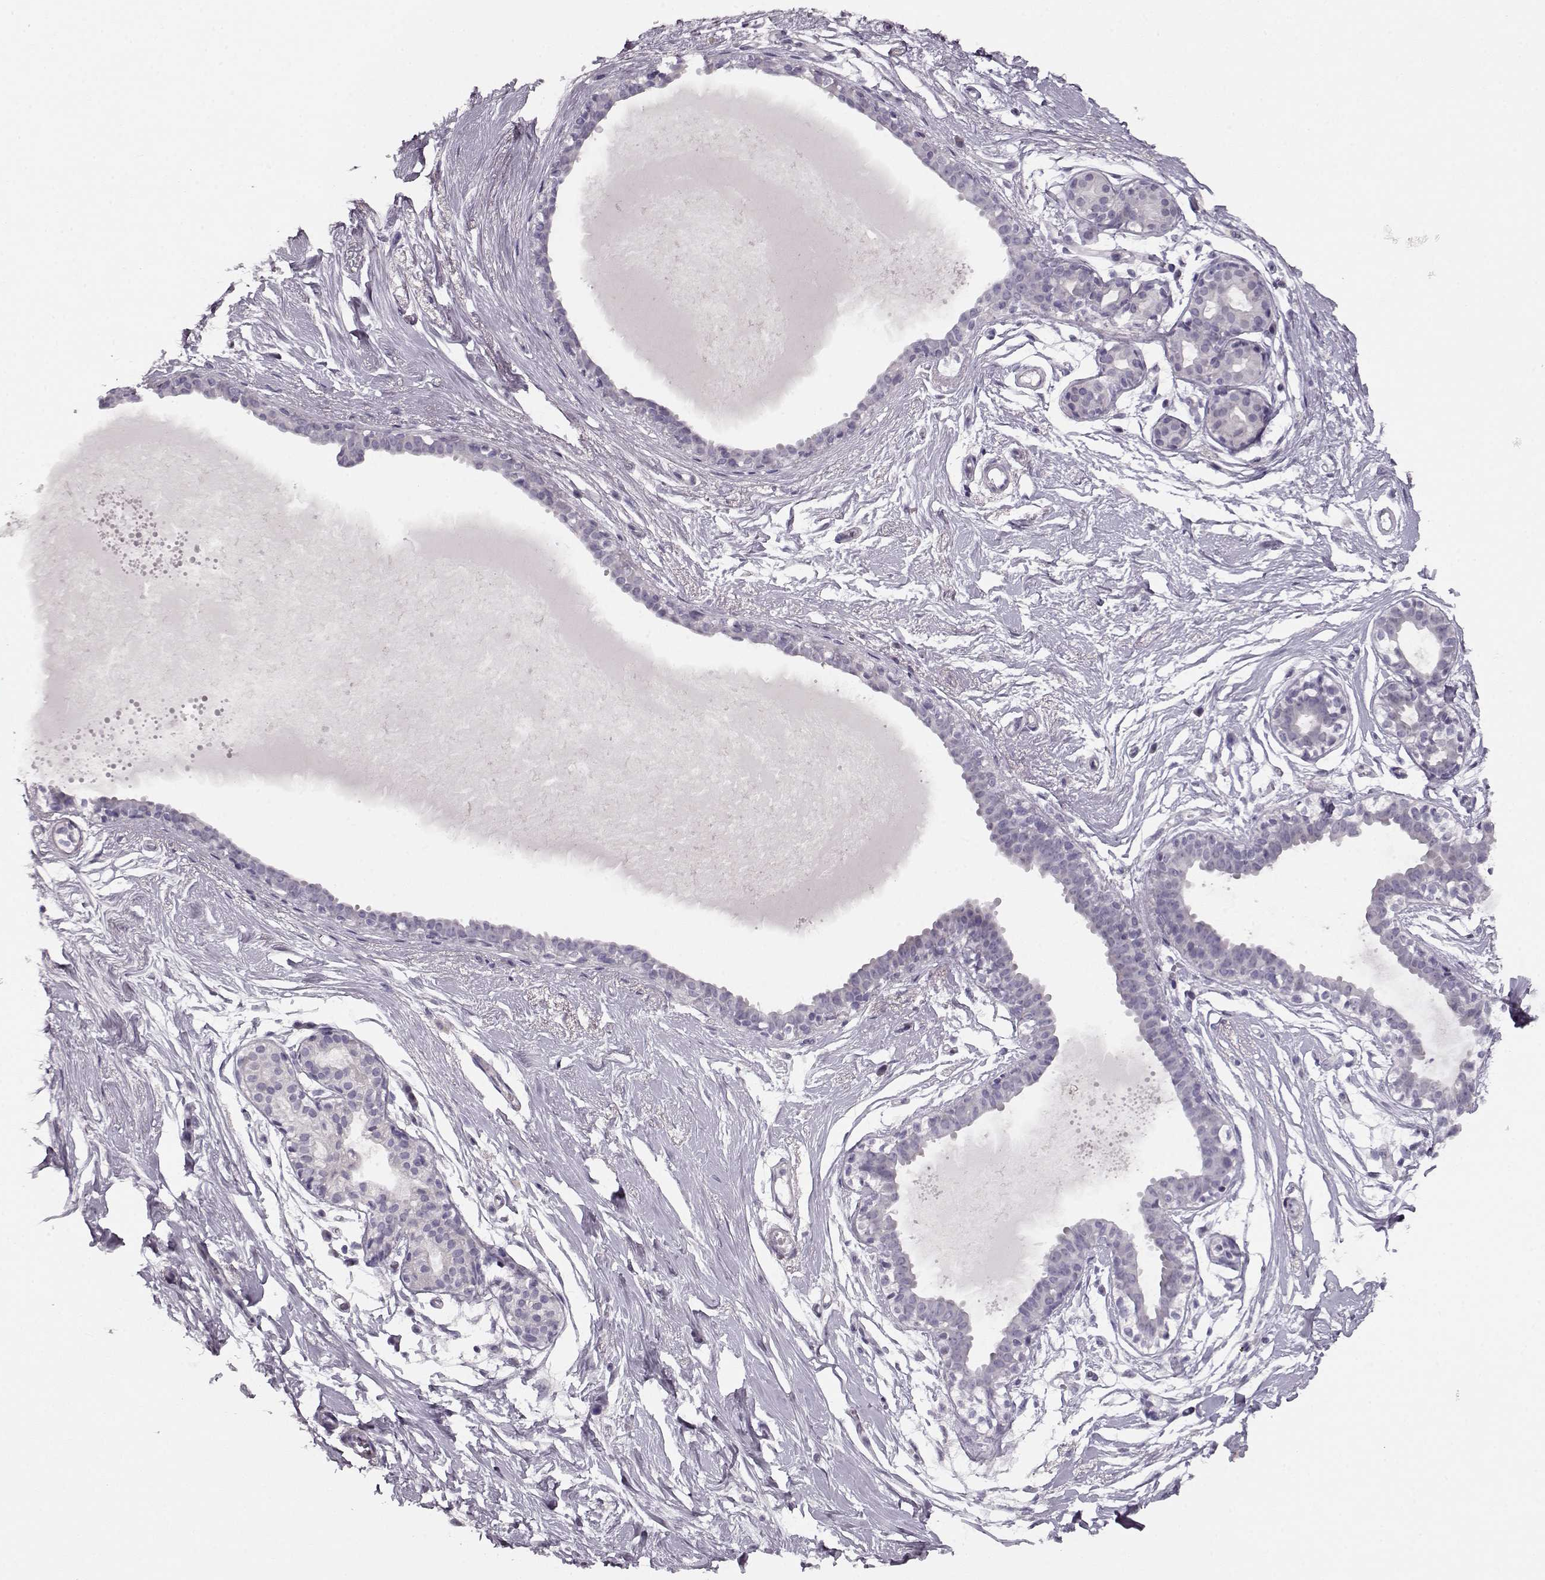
{"staining": {"intensity": "negative", "quantity": "none", "location": "none"}, "tissue": "breast", "cell_type": "Adipocytes", "image_type": "normal", "snomed": [{"axis": "morphology", "description": "Normal tissue, NOS"}, {"axis": "topography", "description": "Breast"}], "caption": "DAB immunohistochemical staining of unremarkable human breast demonstrates no significant staining in adipocytes. Brightfield microscopy of immunohistochemistry stained with DAB (3,3'-diaminobenzidine) (brown) and hematoxylin (blue), captured at high magnification.", "gene": "RP1L1", "patient": {"sex": "female", "age": 49}}